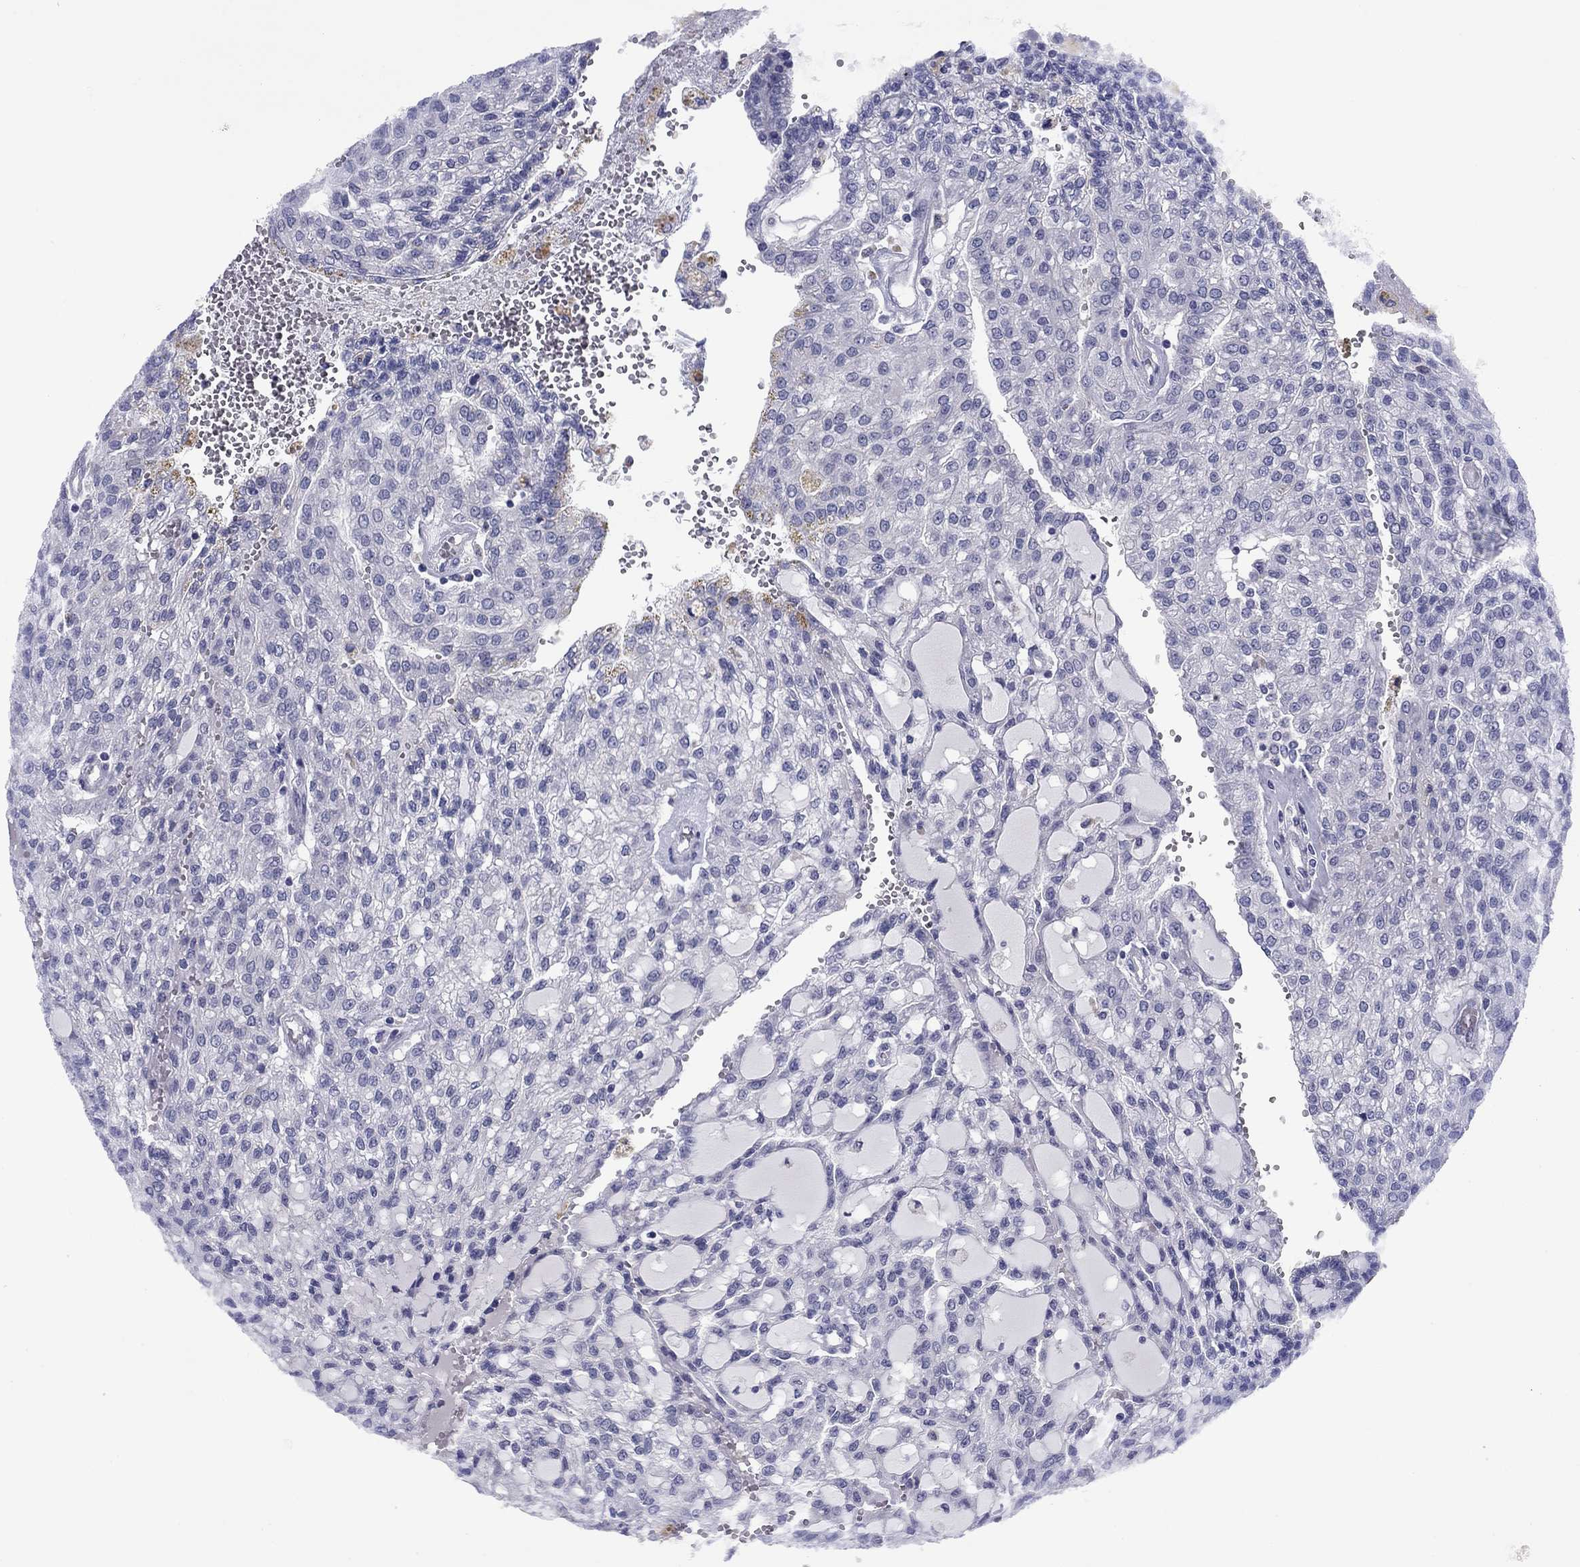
{"staining": {"intensity": "negative", "quantity": "none", "location": "none"}, "tissue": "renal cancer", "cell_type": "Tumor cells", "image_type": "cancer", "snomed": [{"axis": "morphology", "description": "Adenocarcinoma, NOS"}, {"axis": "topography", "description": "Kidney"}], "caption": "Image shows no protein positivity in tumor cells of renal adenocarcinoma tissue.", "gene": "TCFL5", "patient": {"sex": "male", "age": 63}}